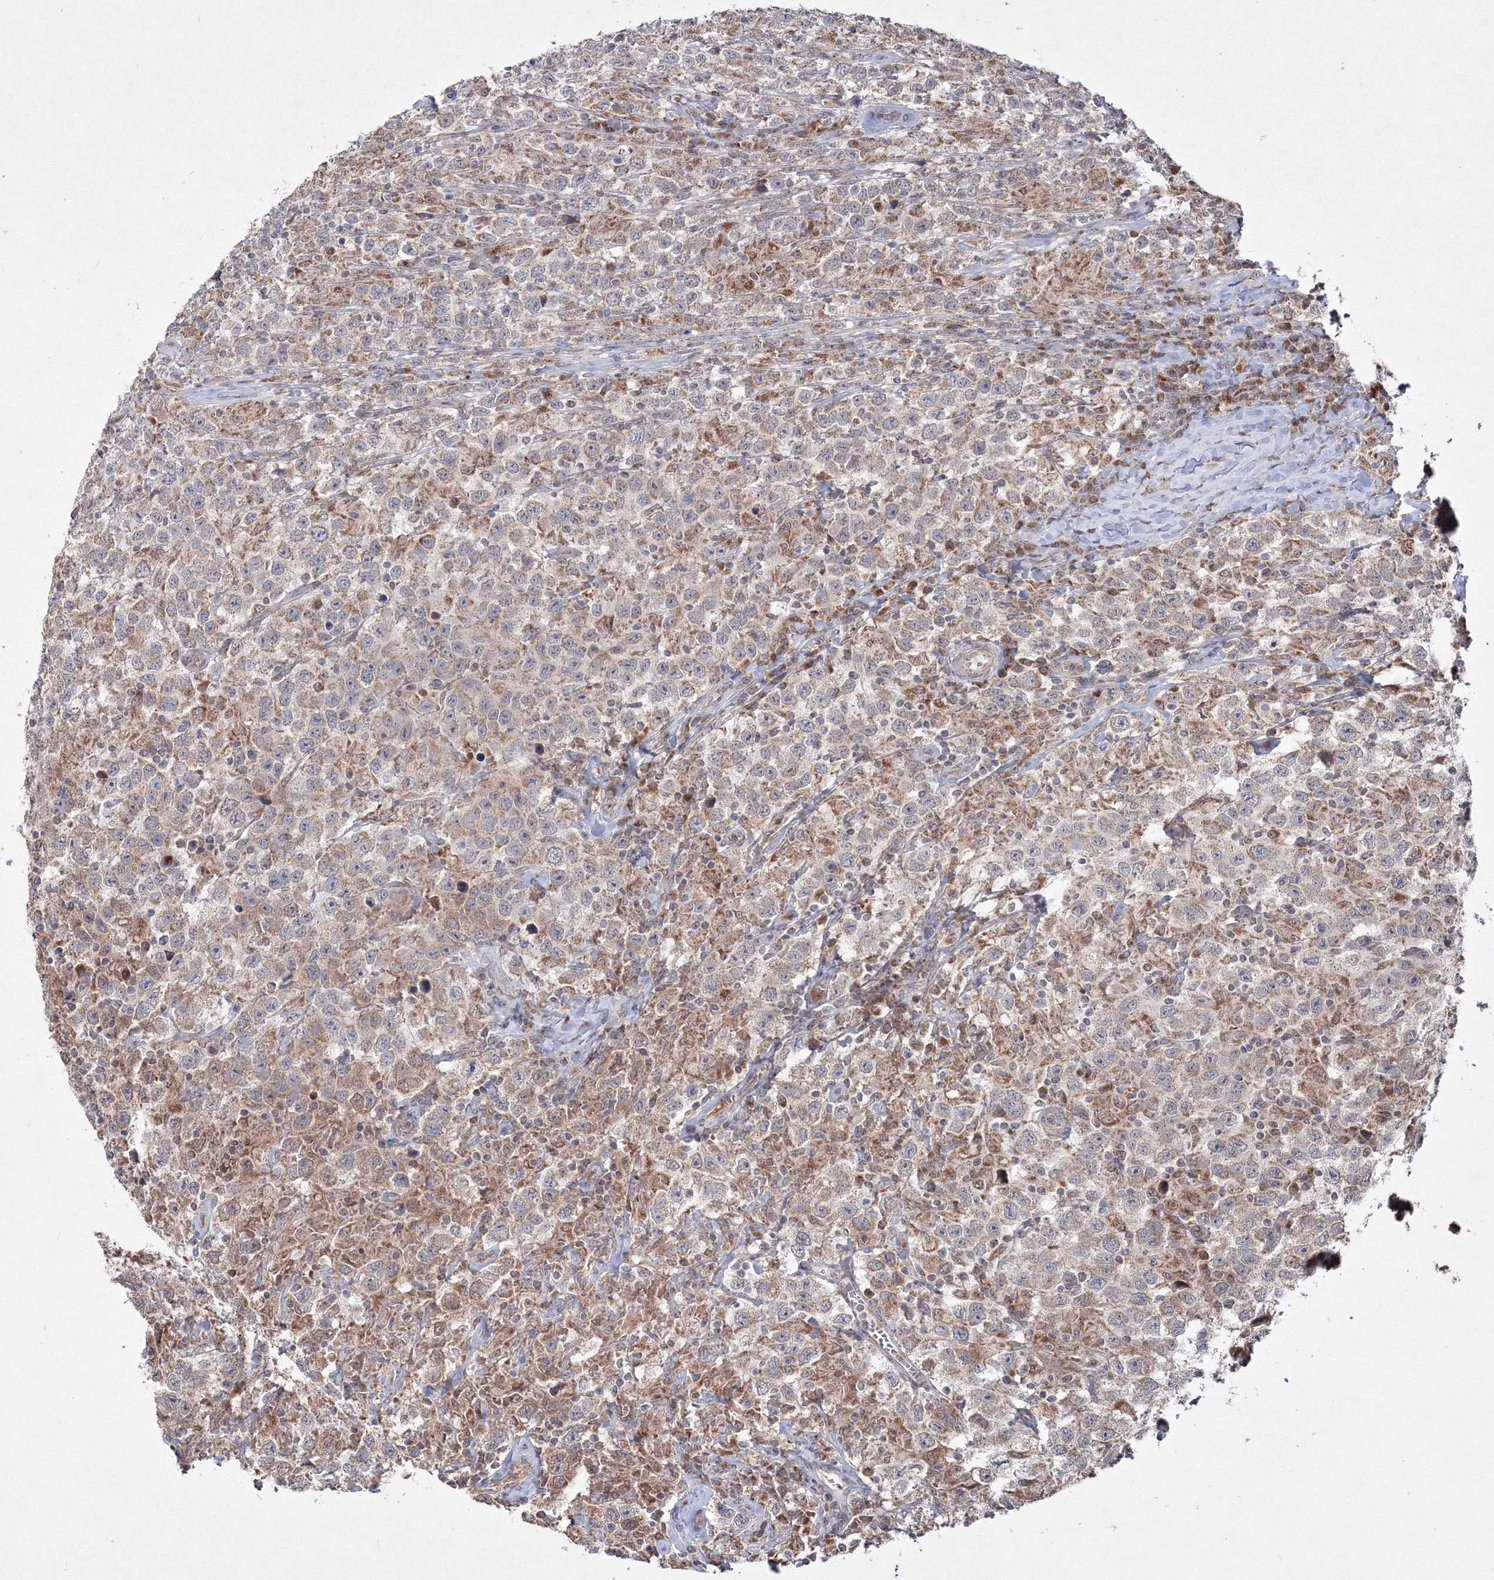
{"staining": {"intensity": "weak", "quantity": ">75%", "location": "cytoplasmic/membranous"}, "tissue": "testis cancer", "cell_type": "Tumor cells", "image_type": "cancer", "snomed": [{"axis": "morphology", "description": "Seminoma, NOS"}, {"axis": "topography", "description": "Testis"}], "caption": "A micrograph of seminoma (testis) stained for a protein exhibits weak cytoplasmic/membranous brown staining in tumor cells.", "gene": "PEX13", "patient": {"sex": "male", "age": 41}}